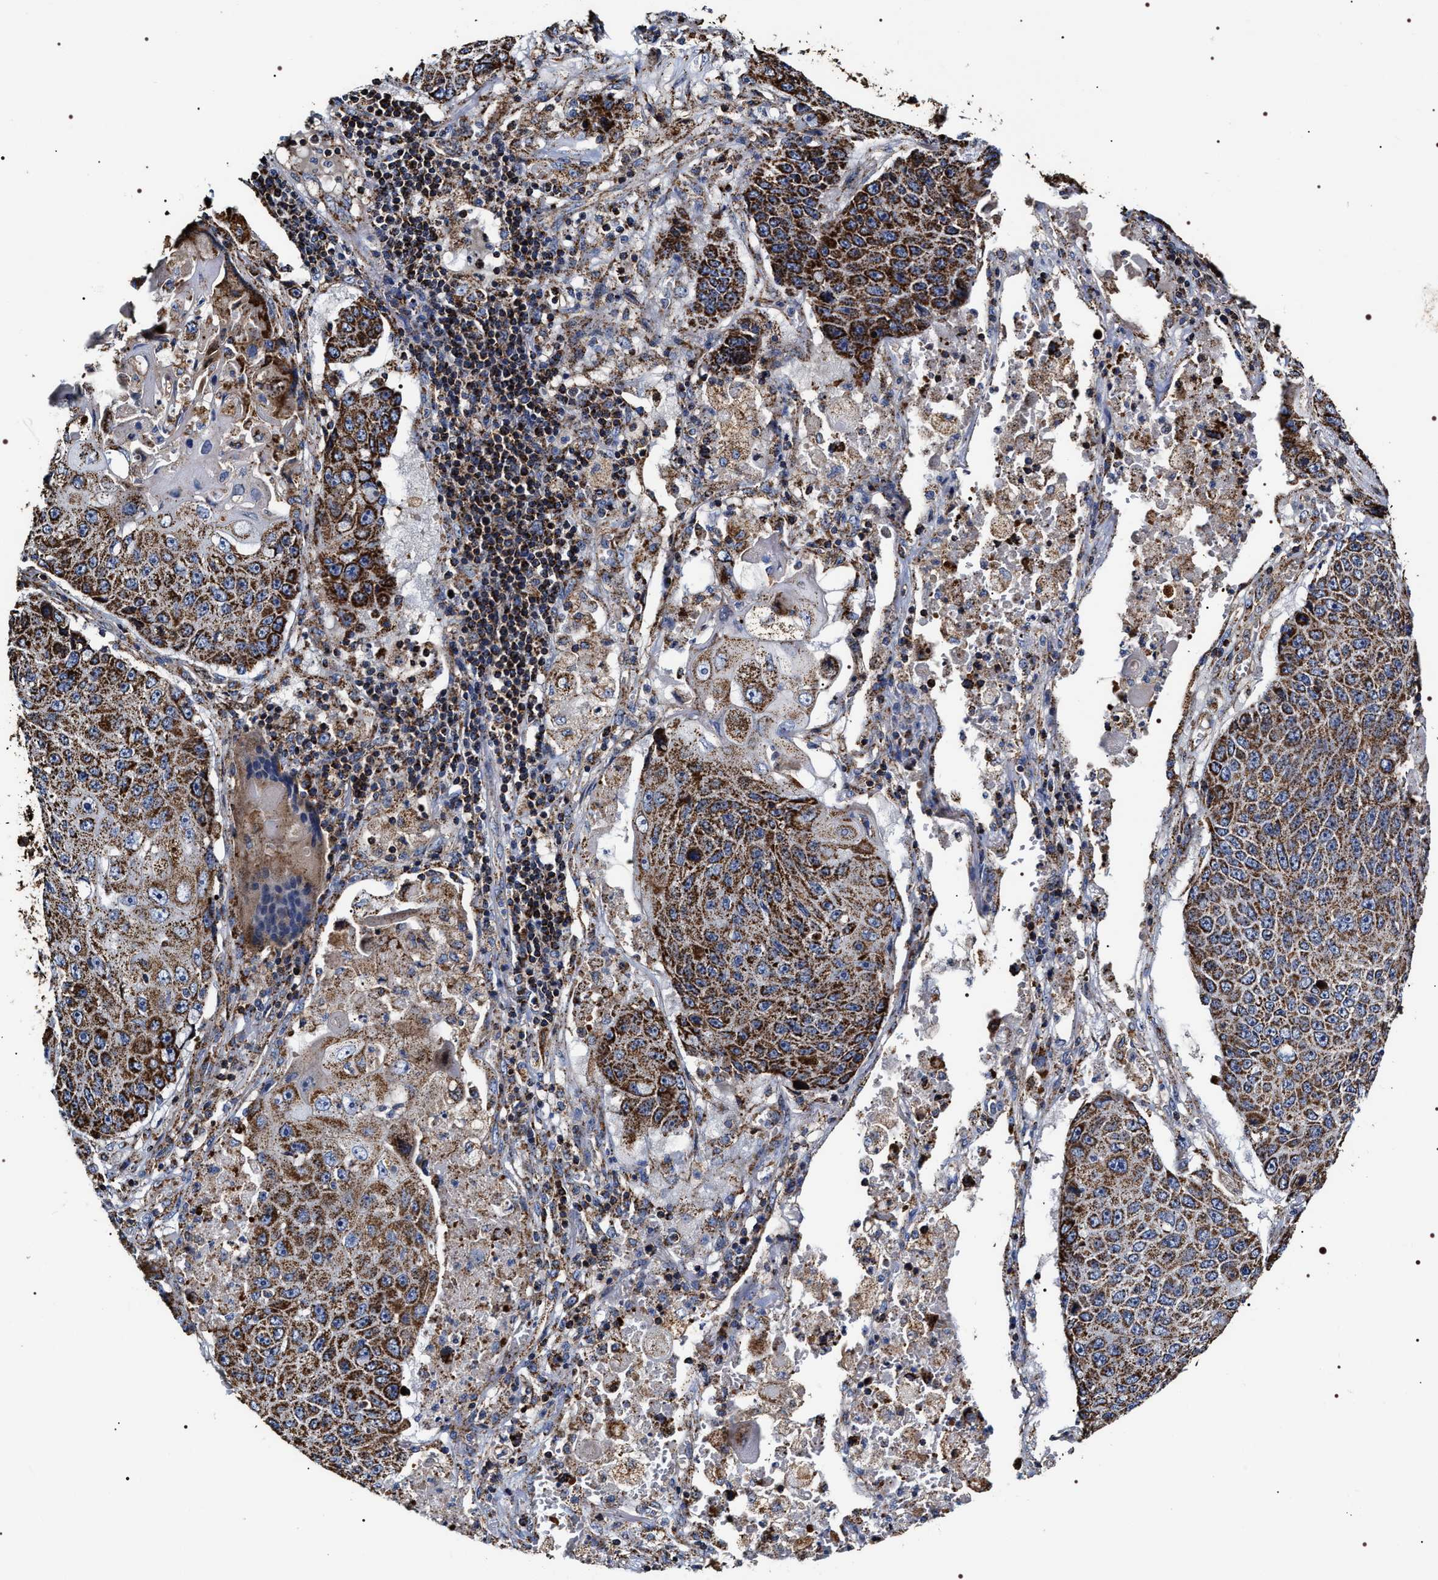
{"staining": {"intensity": "strong", "quantity": ">75%", "location": "cytoplasmic/membranous"}, "tissue": "lung cancer", "cell_type": "Tumor cells", "image_type": "cancer", "snomed": [{"axis": "morphology", "description": "Squamous cell carcinoma, NOS"}, {"axis": "topography", "description": "Lung"}], "caption": "Human squamous cell carcinoma (lung) stained with a brown dye reveals strong cytoplasmic/membranous positive staining in approximately >75% of tumor cells.", "gene": "COG5", "patient": {"sex": "male", "age": 61}}